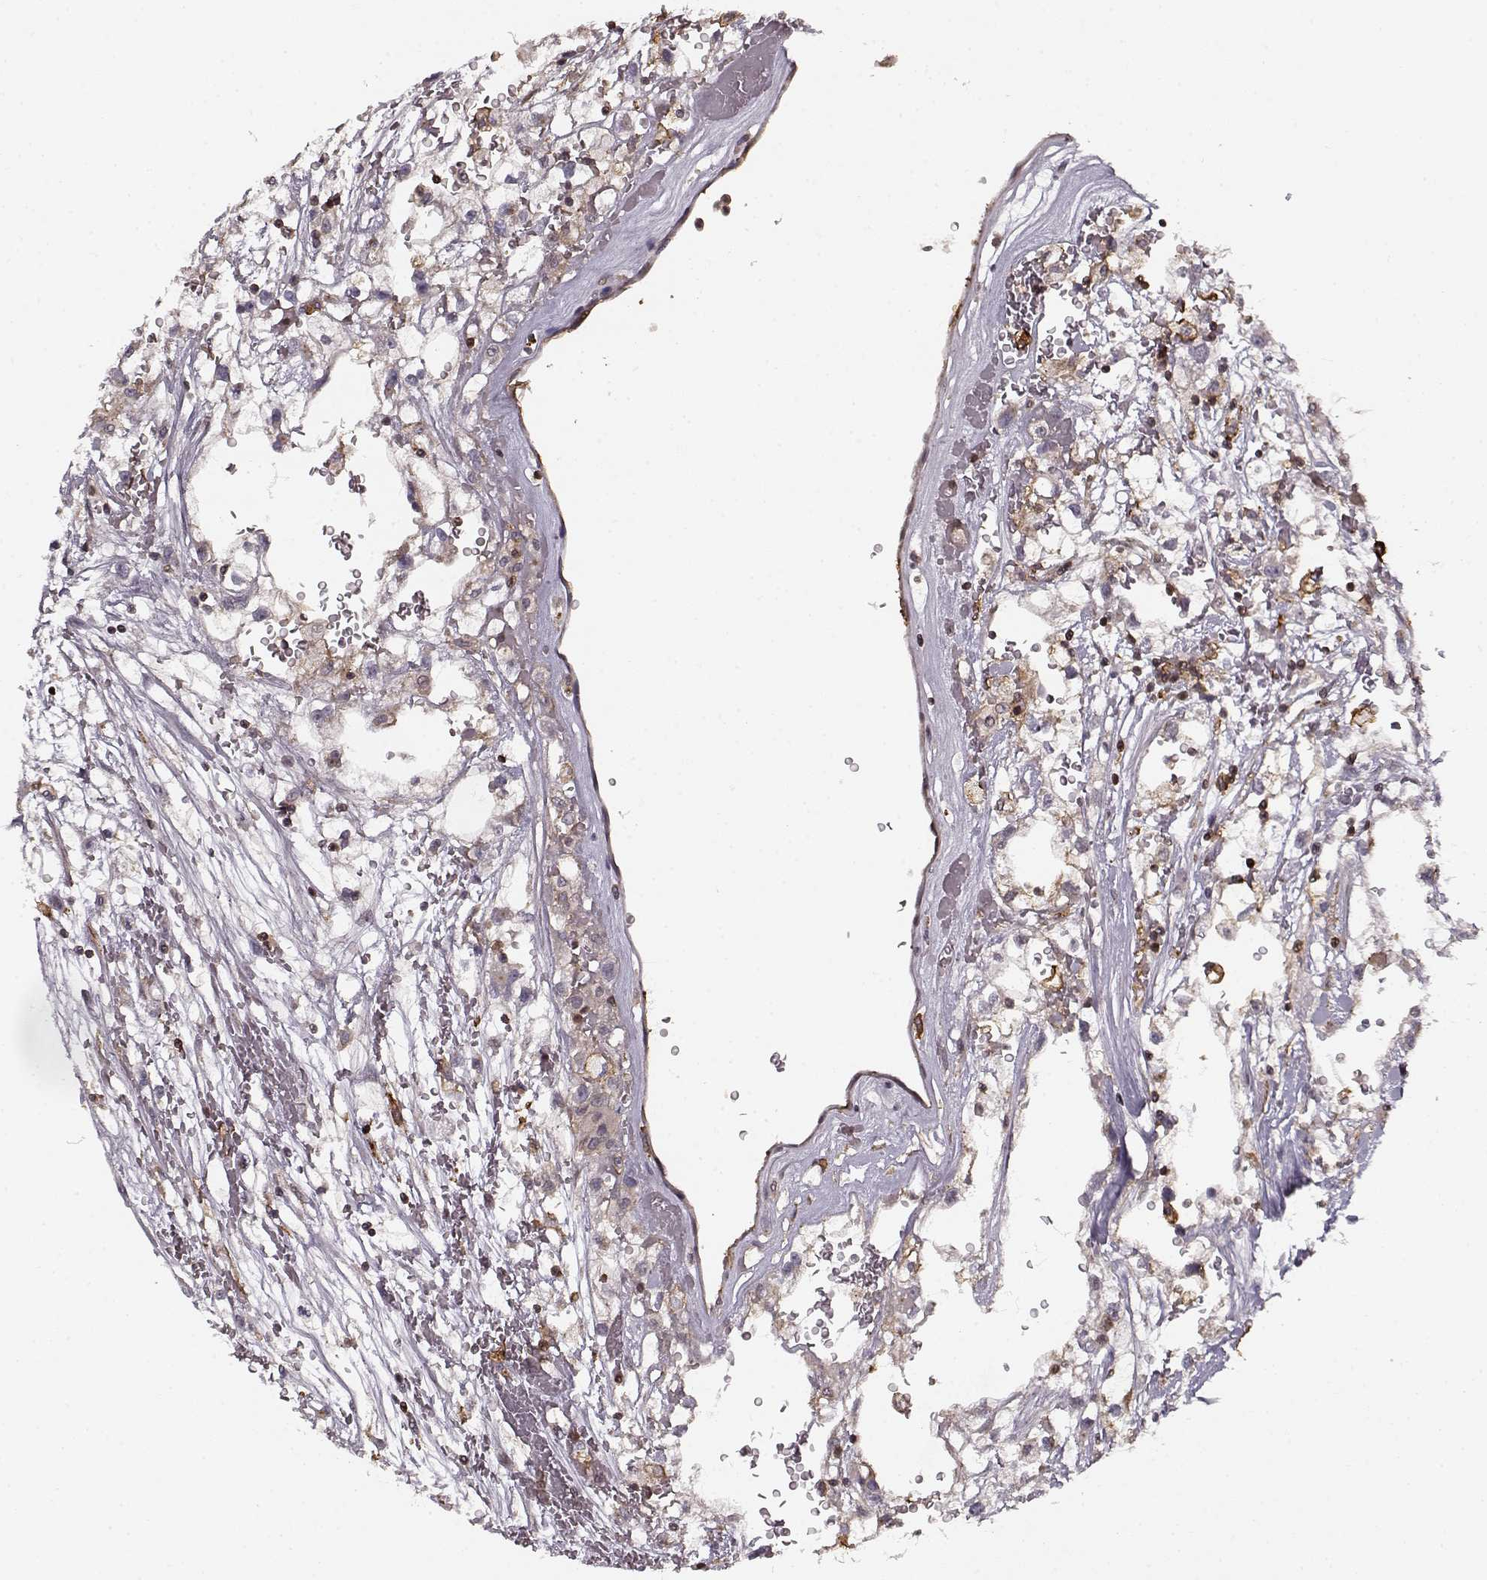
{"staining": {"intensity": "negative", "quantity": "none", "location": "none"}, "tissue": "renal cancer", "cell_type": "Tumor cells", "image_type": "cancer", "snomed": [{"axis": "morphology", "description": "Adenocarcinoma, NOS"}, {"axis": "topography", "description": "Kidney"}], "caption": "IHC histopathology image of human renal adenocarcinoma stained for a protein (brown), which demonstrates no positivity in tumor cells.", "gene": "MFSD1", "patient": {"sex": "male", "age": 59}}